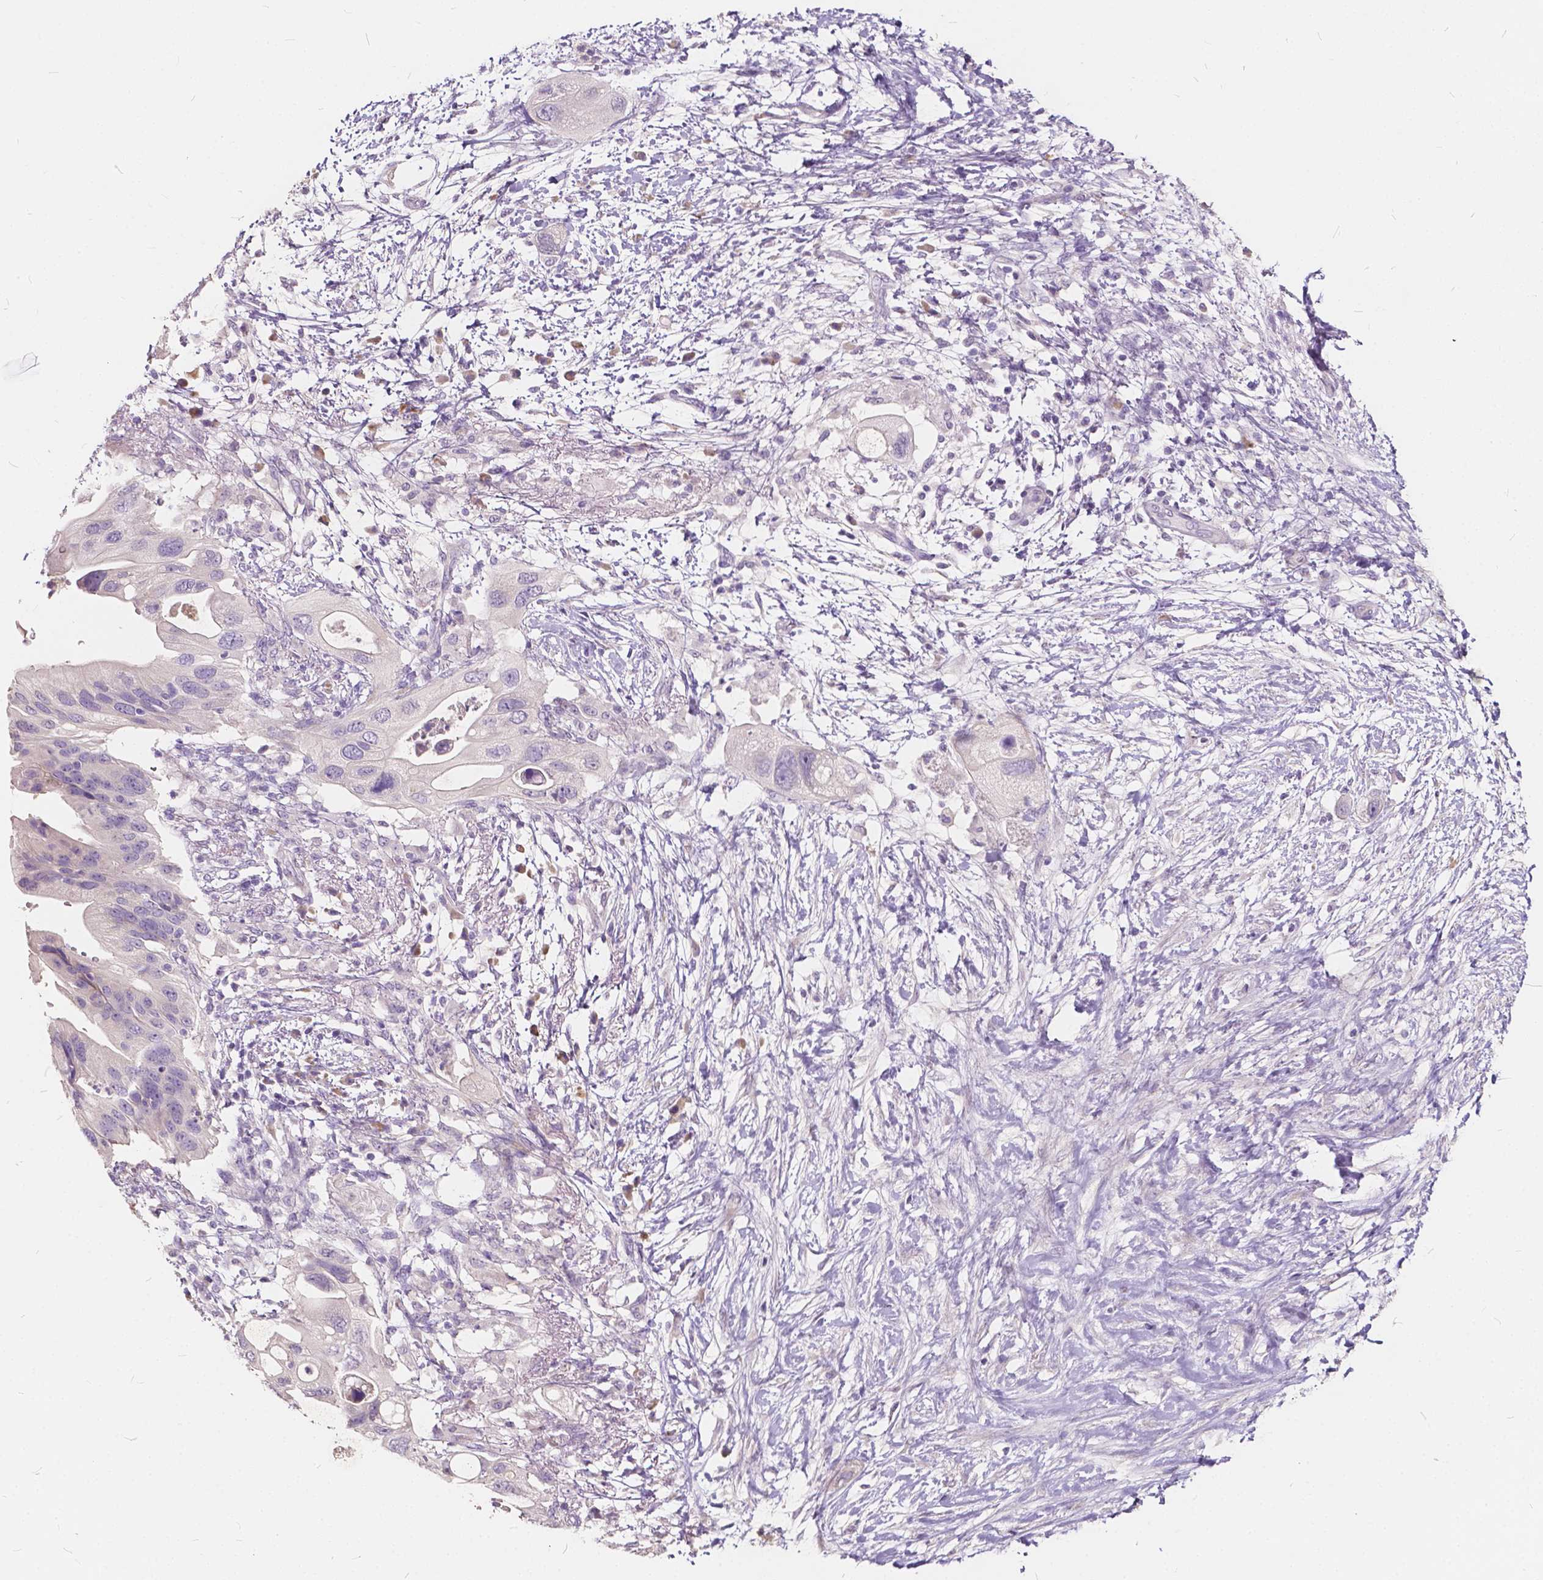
{"staining": {"intensity": "negative", "quantity": "none", "location": "none"}, "tissue": "pancreatic cancer", "cell_type": "Tumor cells", "image_type": "cancer", "snomed": [{"axis": "morphology", "description": "Adenocarcinoma, NOS"}, {"axis": "topography", "description": "Pancreas"}], "caption": "Pancreatic cancer (adenocarcinoma) was stained to show a protein in brown. There is no significant staining in tumor cells.", "gene": "SLC7A8", "patient": {"sex": "female", "age": 72}}